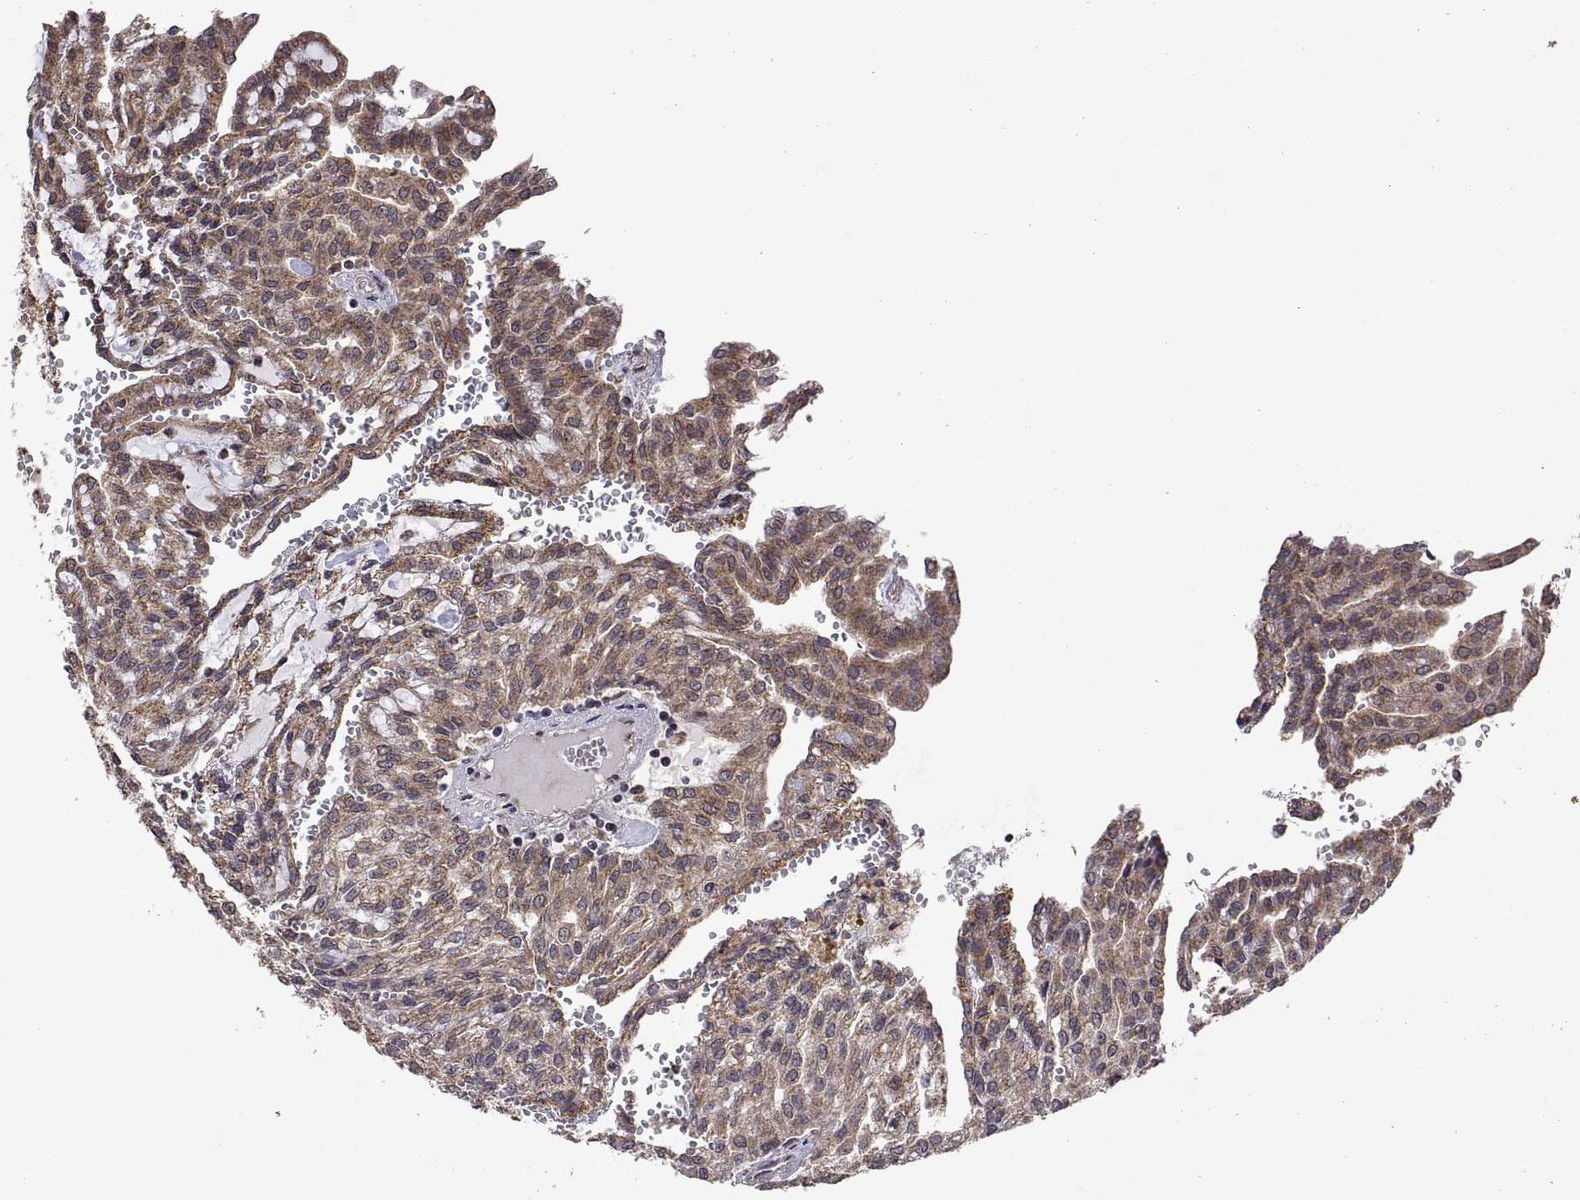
{"staining": {"intensity": "weak", "quantity": ">75%", "location": "cytoplasmic/membranous"}, "tissue": "renal cancer", "cell_type": "Tumor cells", "image_type": "cancer", "snomed": [{"axis": "morphology", "description": "Adenocarcinoma, NOS"}, {"axis": "topography", "description": "Kidney"}], "caption": "Protein staining by immunohistochemistry exhibits weak cytoplasmic/membranous expression in approximately >75% of tumor cells in renal cancer. Nuclei are stained in blue.", "gene": "ZNRF2", "patient": {"sex": "male", "age": 63}}